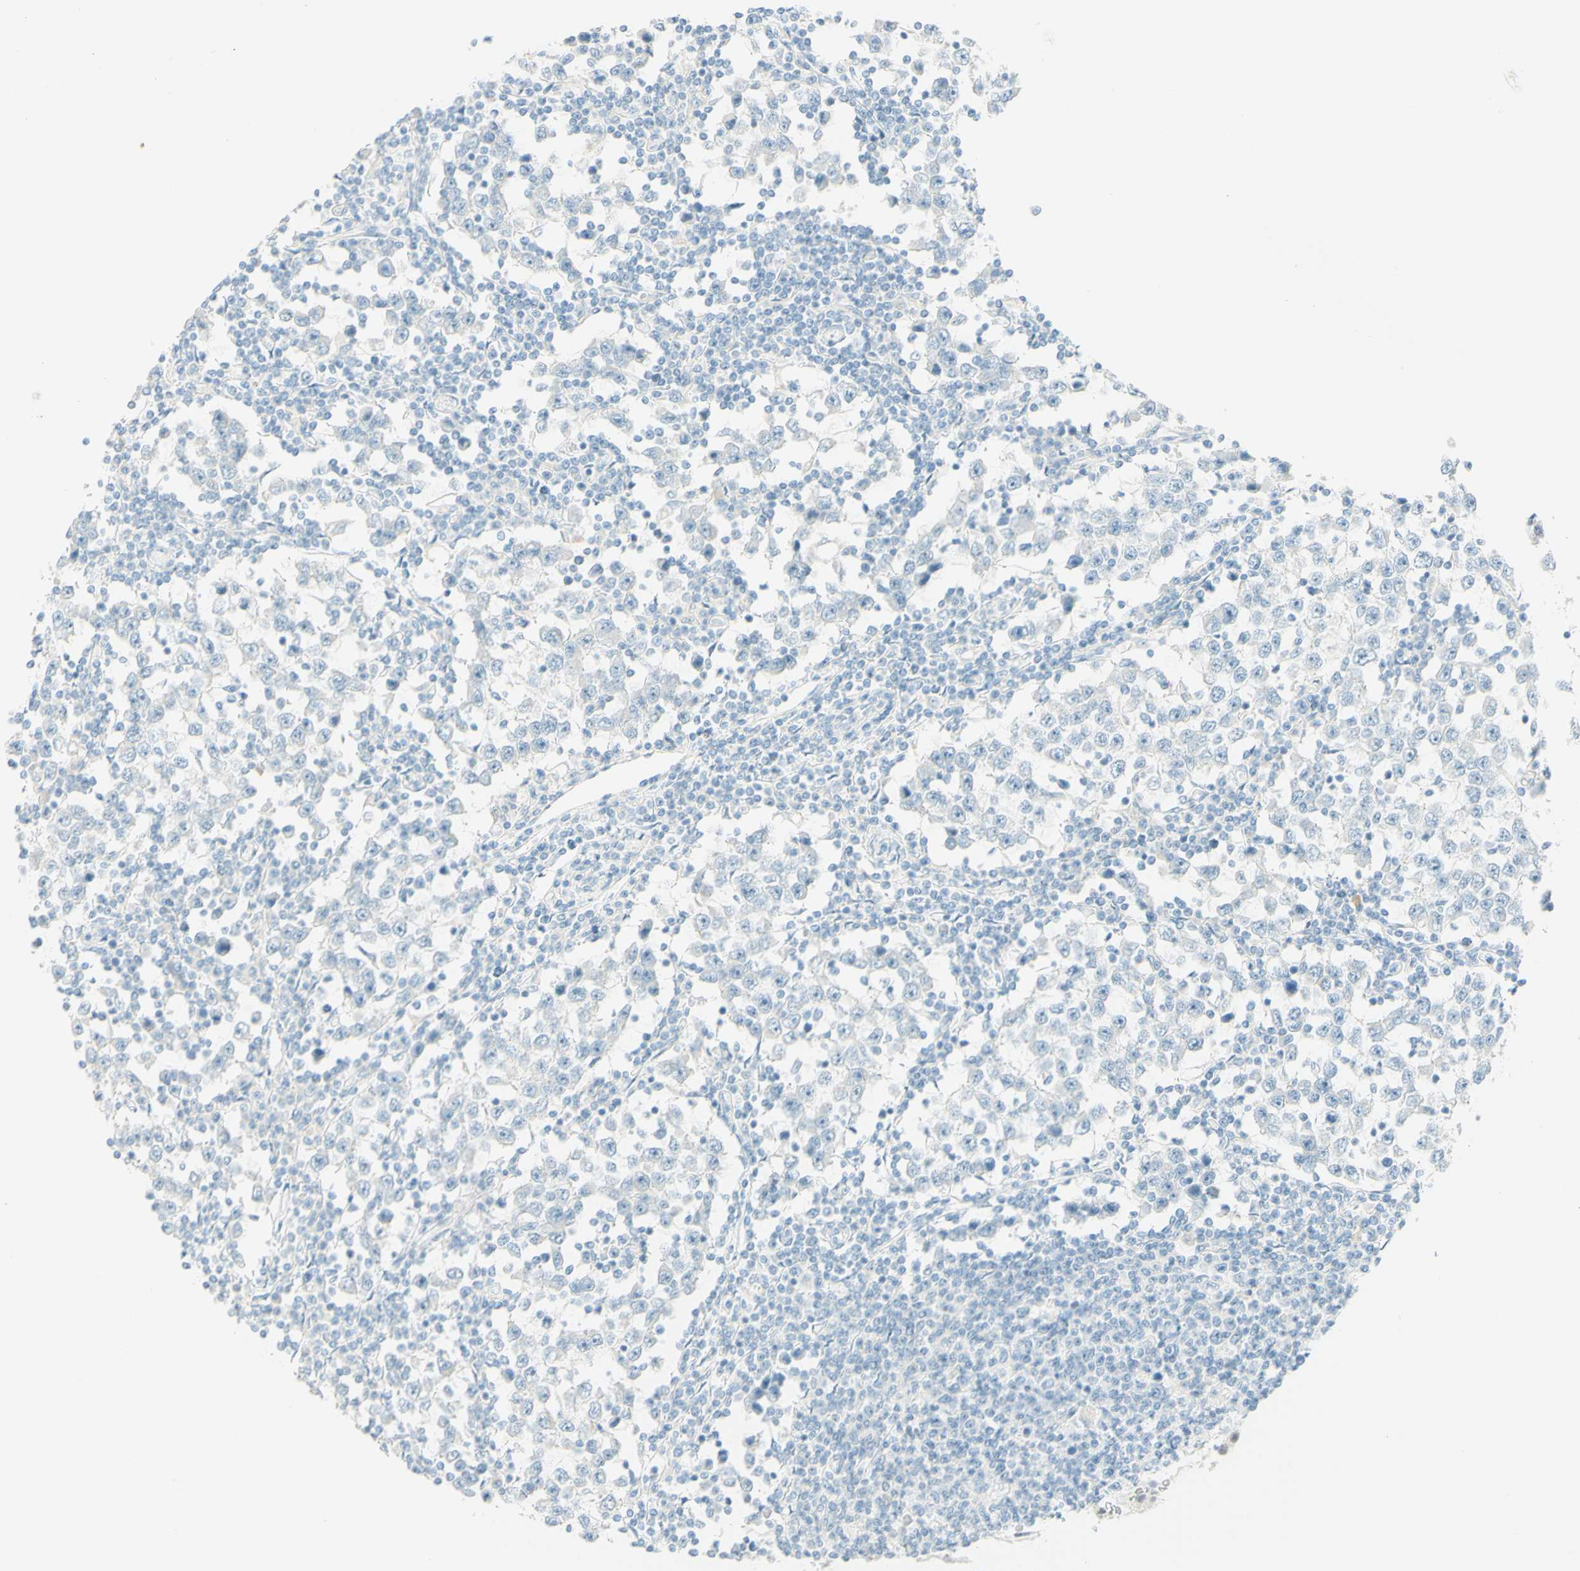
{"staining": {"intensity": "negative", "quantity": "none", "location": "none"}, "tissue": "testis cancer", "cell_type": "Tumor cells", "image_type": "cancer", "snomed": [{"axis": "morphology", "description": "Seminoma, NOS"}, {"axis": "topography", "description": "Testis"}], "caption": "Testis cancer (seminoma) was stained to show a protein in brown. There is no significant staining in tumor cells.", "gene": "FMR1NB", "patient": {"sex": "male", "age": 65}}